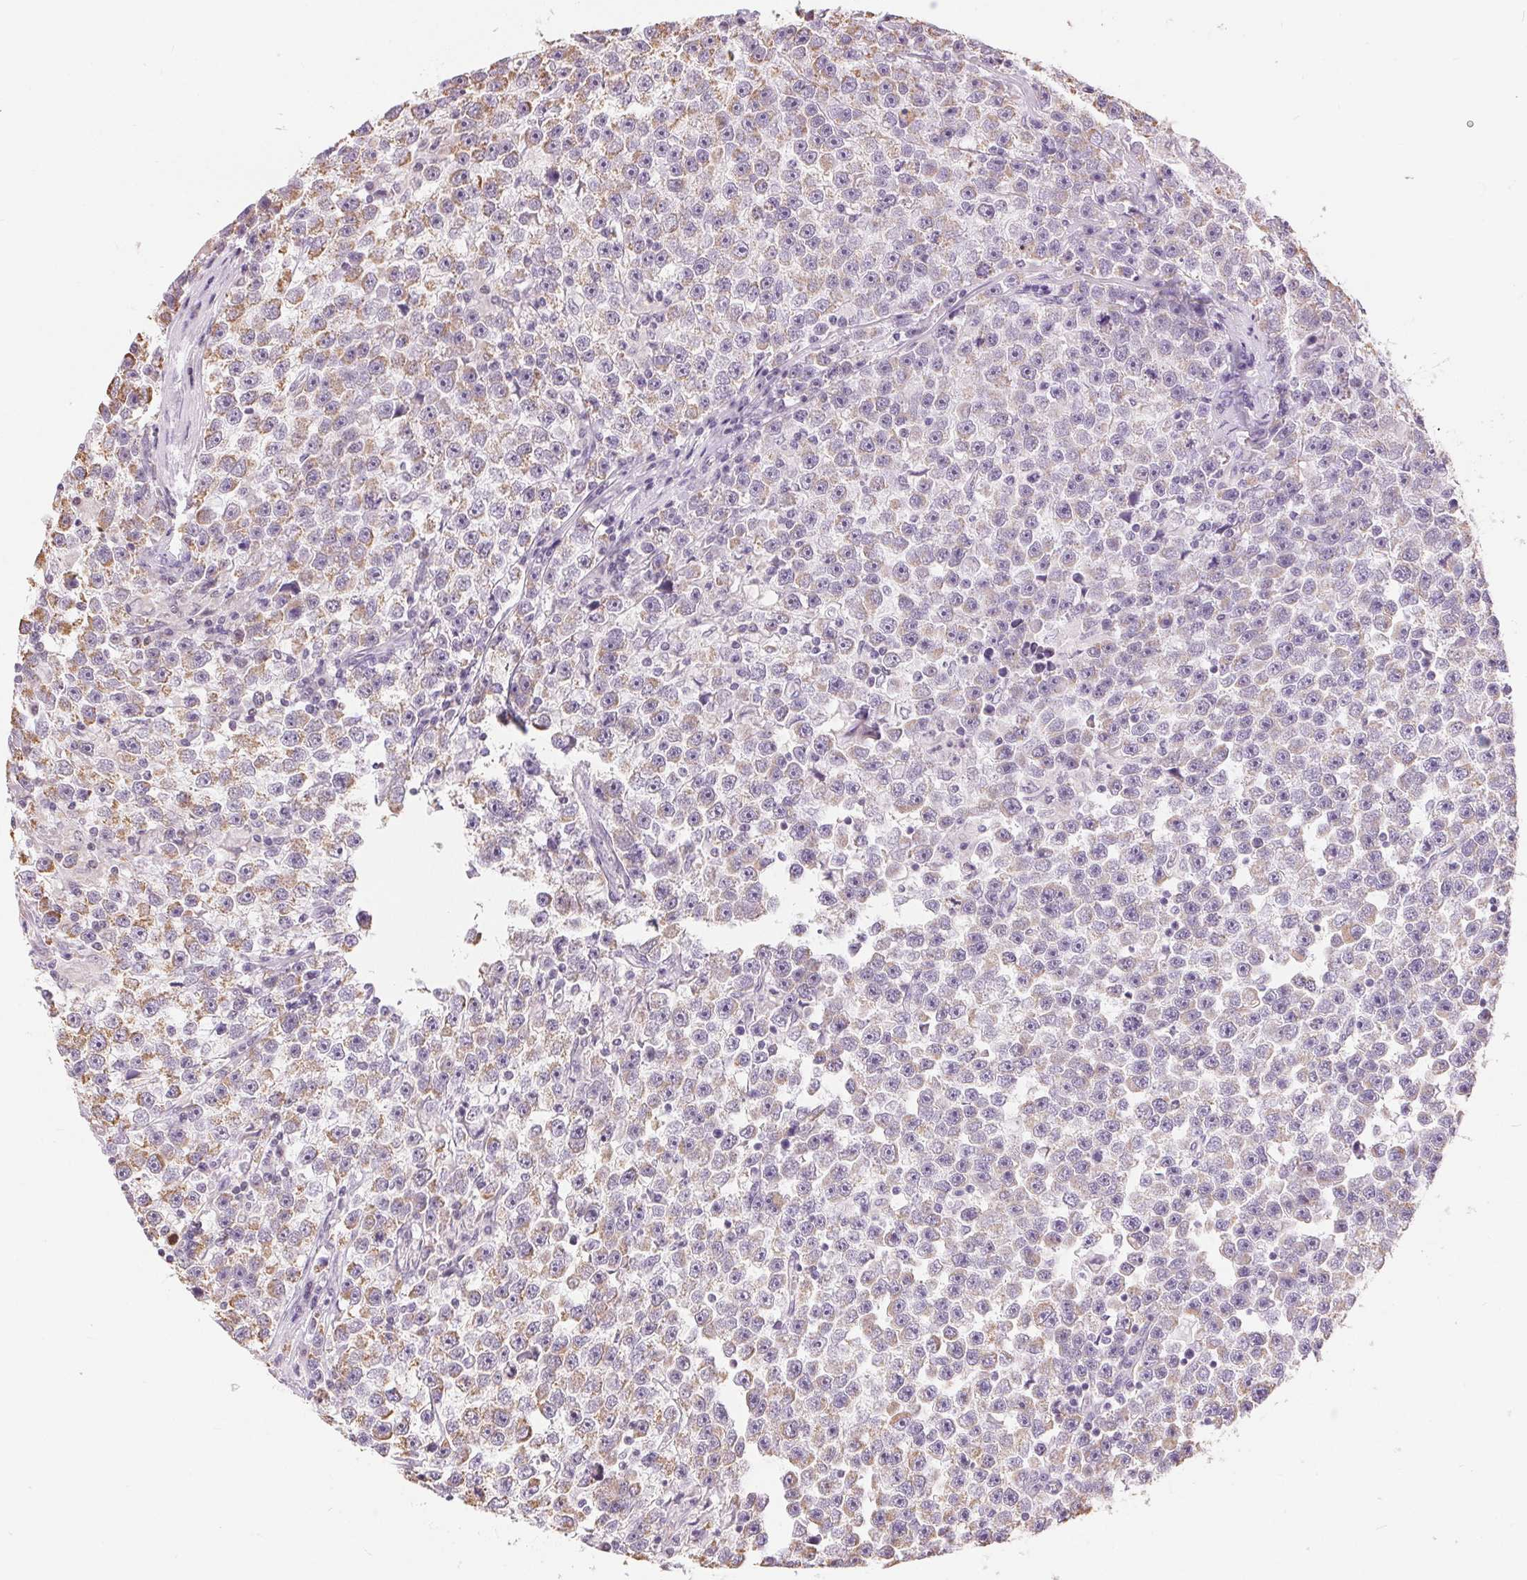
{"staining": {"intensity": "weak", "quantity": "<25%", "location": "cytoplasmic/membranous"}, "tissue": "testis cancer", "cell_type": "Tumor cells", "image_type": "cancer", "snomed": [{"axis": "morphology", "description": "Seminoma, NOS"}, {"axis": "topography", "description": "Testis"}], "caption": "Micrograph shows no protein staining in tumor cells of testis cancer (seminoma) tissue.", "gene": "POU2F2", "patient": {"sex": "male", "age": 31}}